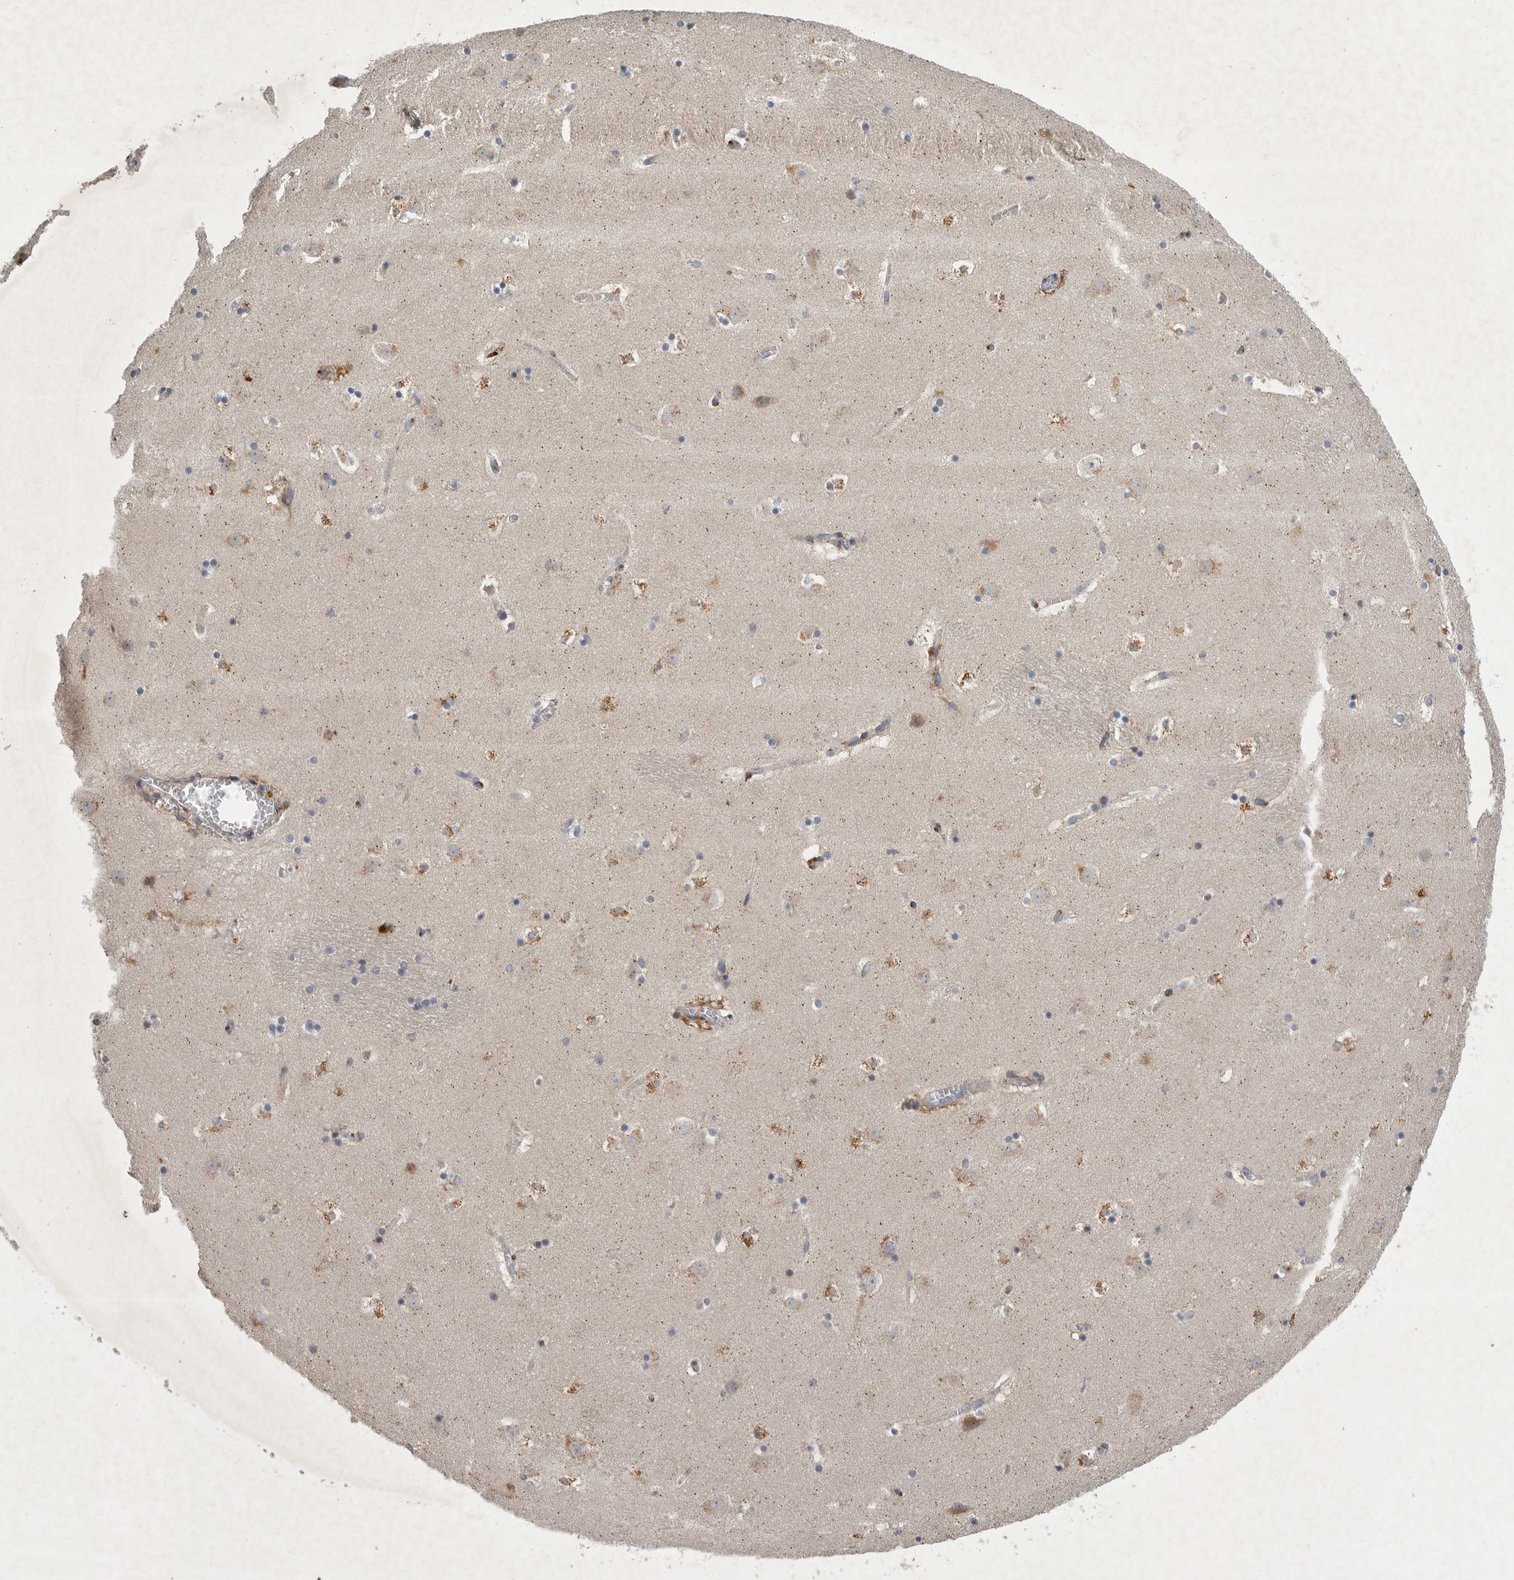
{"staining": {"intensity": "strong", "quantity": "25%-75%", "location": "cytoplasmic/membranous"}, "tissue": "caudate", "cell_type": "Glial cells", "image_type": "normal", "snomed": [{"axis": "morphology", "description": "Normal tissue, NOS"}, {"axis": "topography", "description": "Lateral ventricle wall"}], "caption": "Approximately 25%-75% of glial cells in normal human caudate demonstrate strong cytoplasmic/membranous protein positivity as visualized by brown immunohistochemical staining.", "gene": "LAMTOR3", "patient": {"sex": "male", "age": 45}}